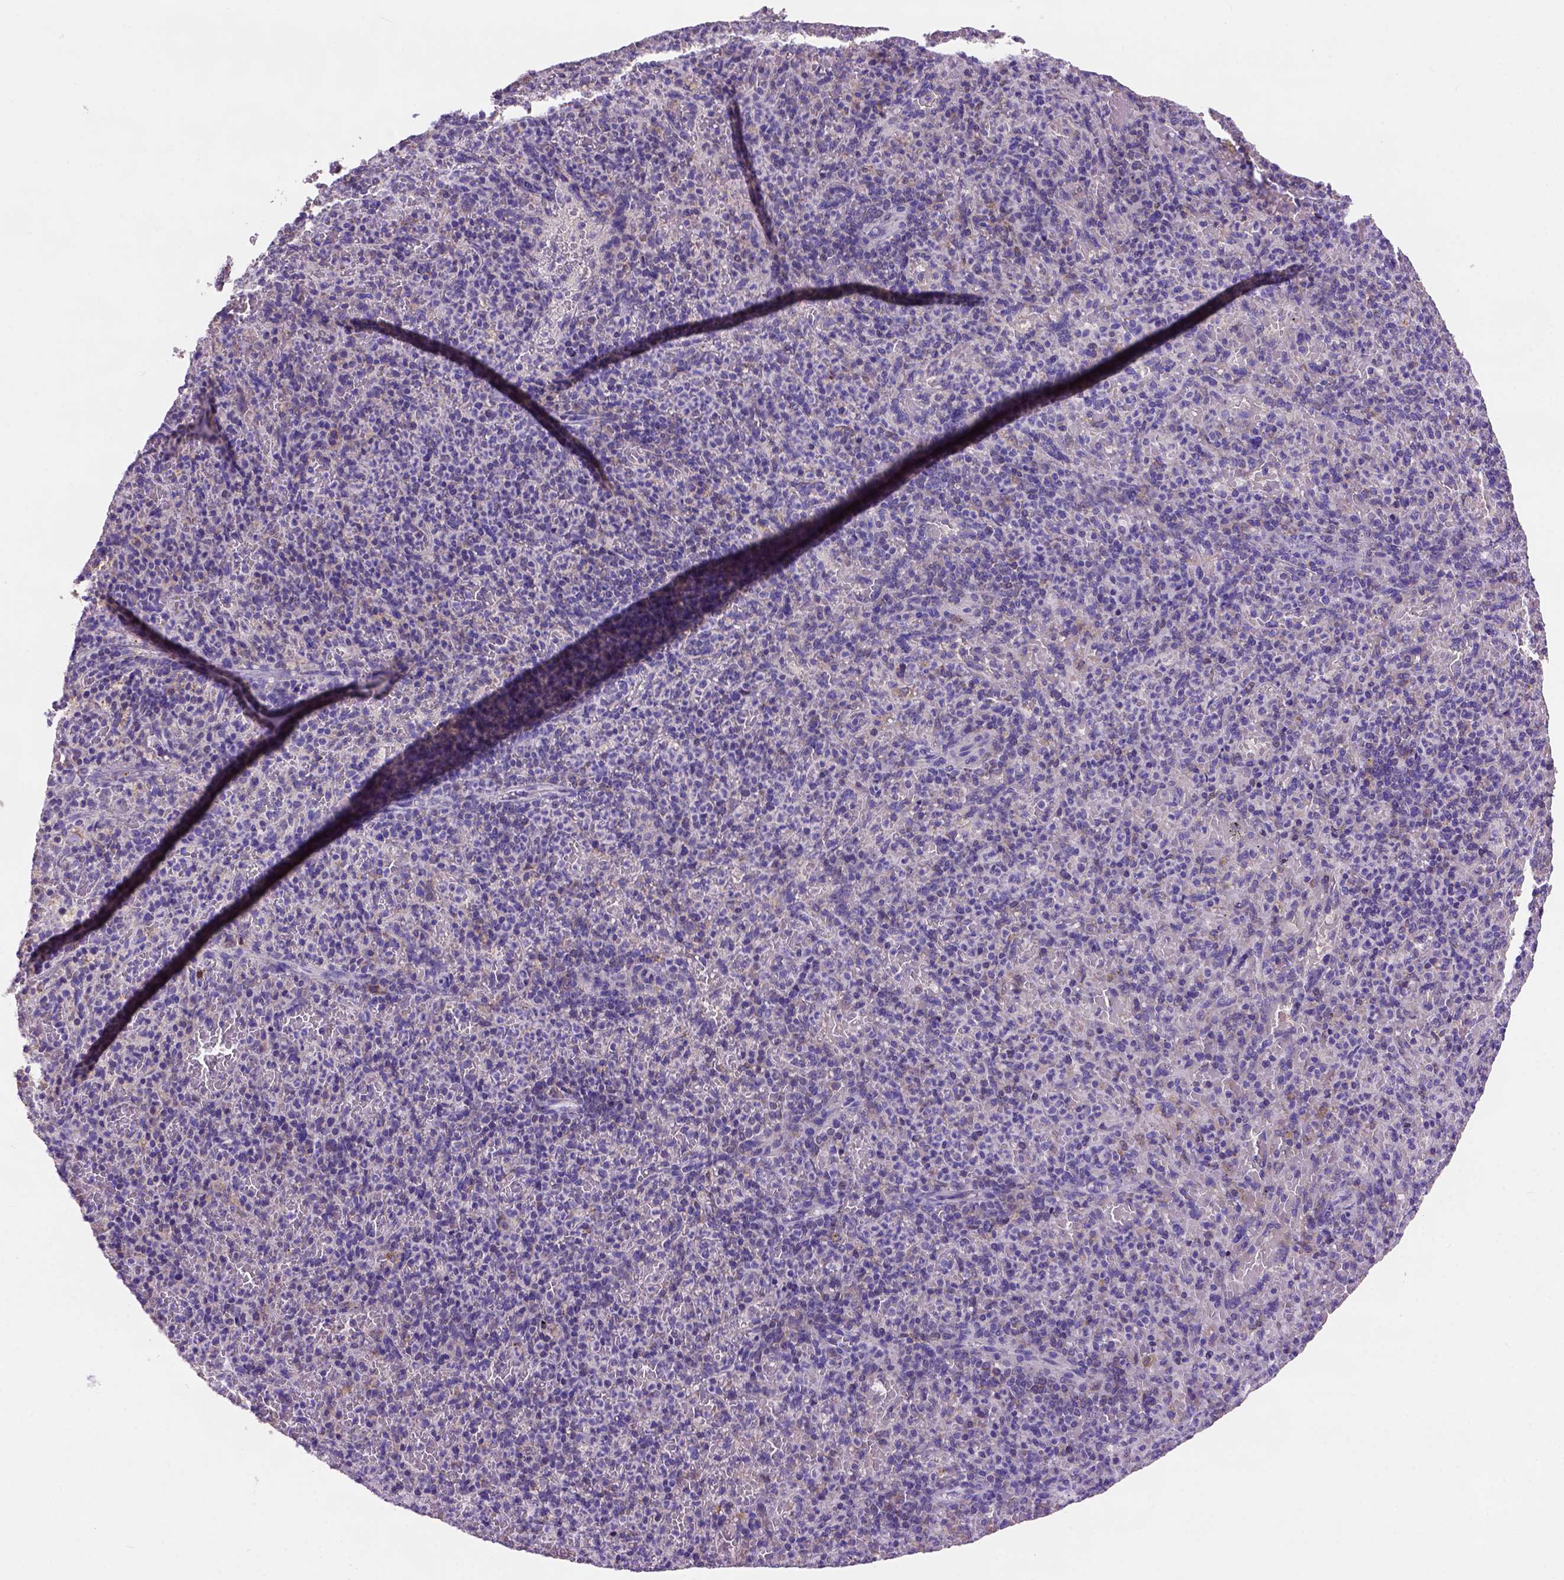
{"staining": {"intensity": "moderate", "quantity": "<25%", "location": "cytoplasmic/membranous"}, "tissue": "spleen", "cell_type": "Cells in red pulp", "image_type": "normal", "snomed": [{"axis": "morphology", "description": "Normal tissue, NOS"}, {"axis": "topography", "description": "Spleen"}], "caption": "A low amount of moderate cytoplasmic/membranous staining is appreciated in approximately <25% of cells in red pulp in unremarkable spleen.", "gene": "L2HGDH", "patient": {"sex": "female", "age": 74}}